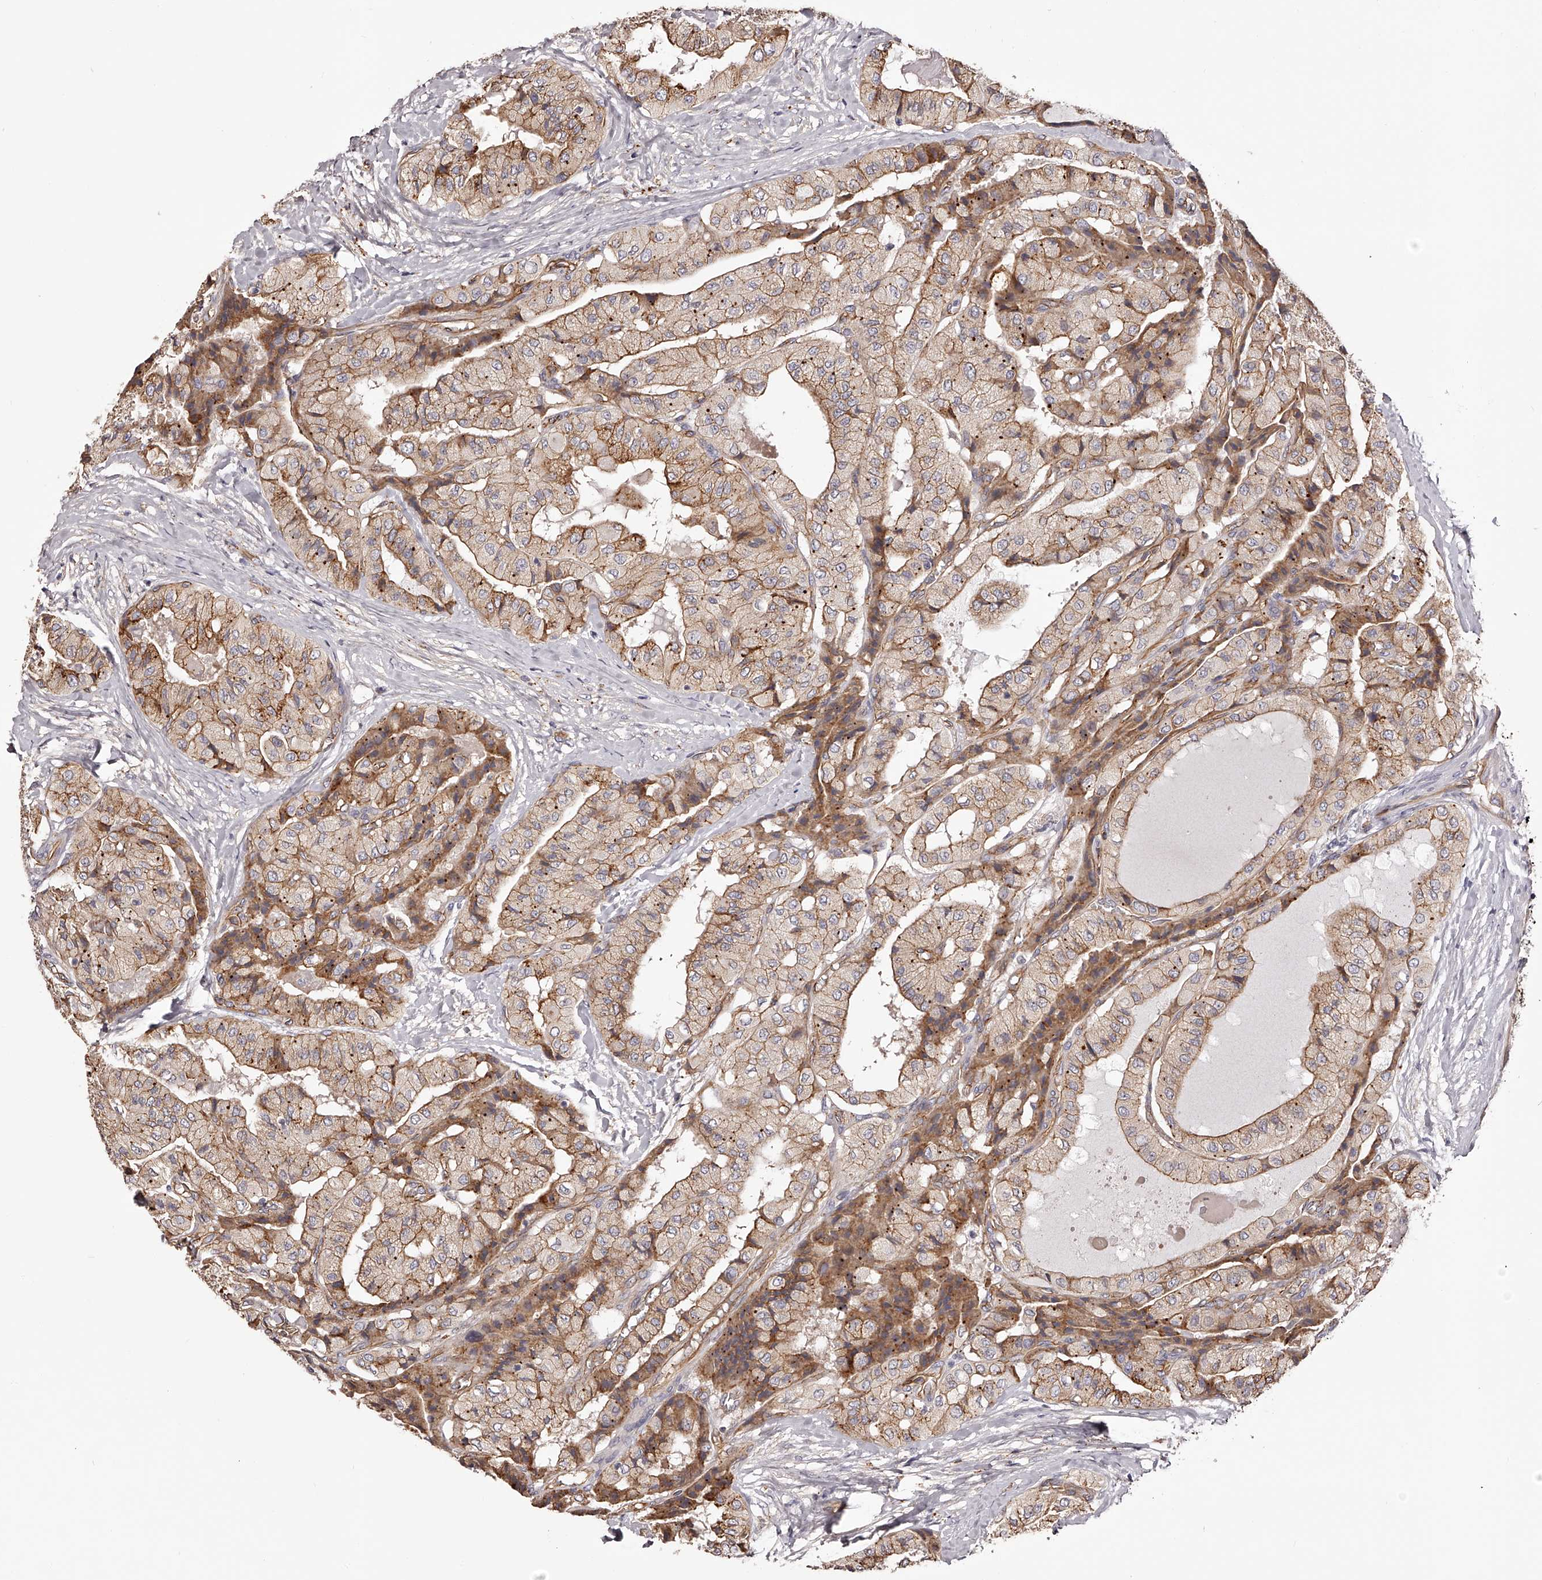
{"staining": {"intensity": "moderate", "quantity": ">75%", "location": "cytoplasmic/membranous"}, "tissue": "thyroid cancer", "cell_type": "Tumor cells", "image_type": "cancer", "snomed": [{"axis": "morphology", "description": "Papillary adenocarcinoma, NOS"}, {"axis": "topography", "description": "Thyroid gland"}], "caption": "Protein analysis of thyroid cancer (papillary adenocarcinoma) tissue shows moderate cytoplasmic/membranous expression in approximately >75% of tumor cells.", "gene": "LTV1", "patient": {"sex": "female", "age": 59}}